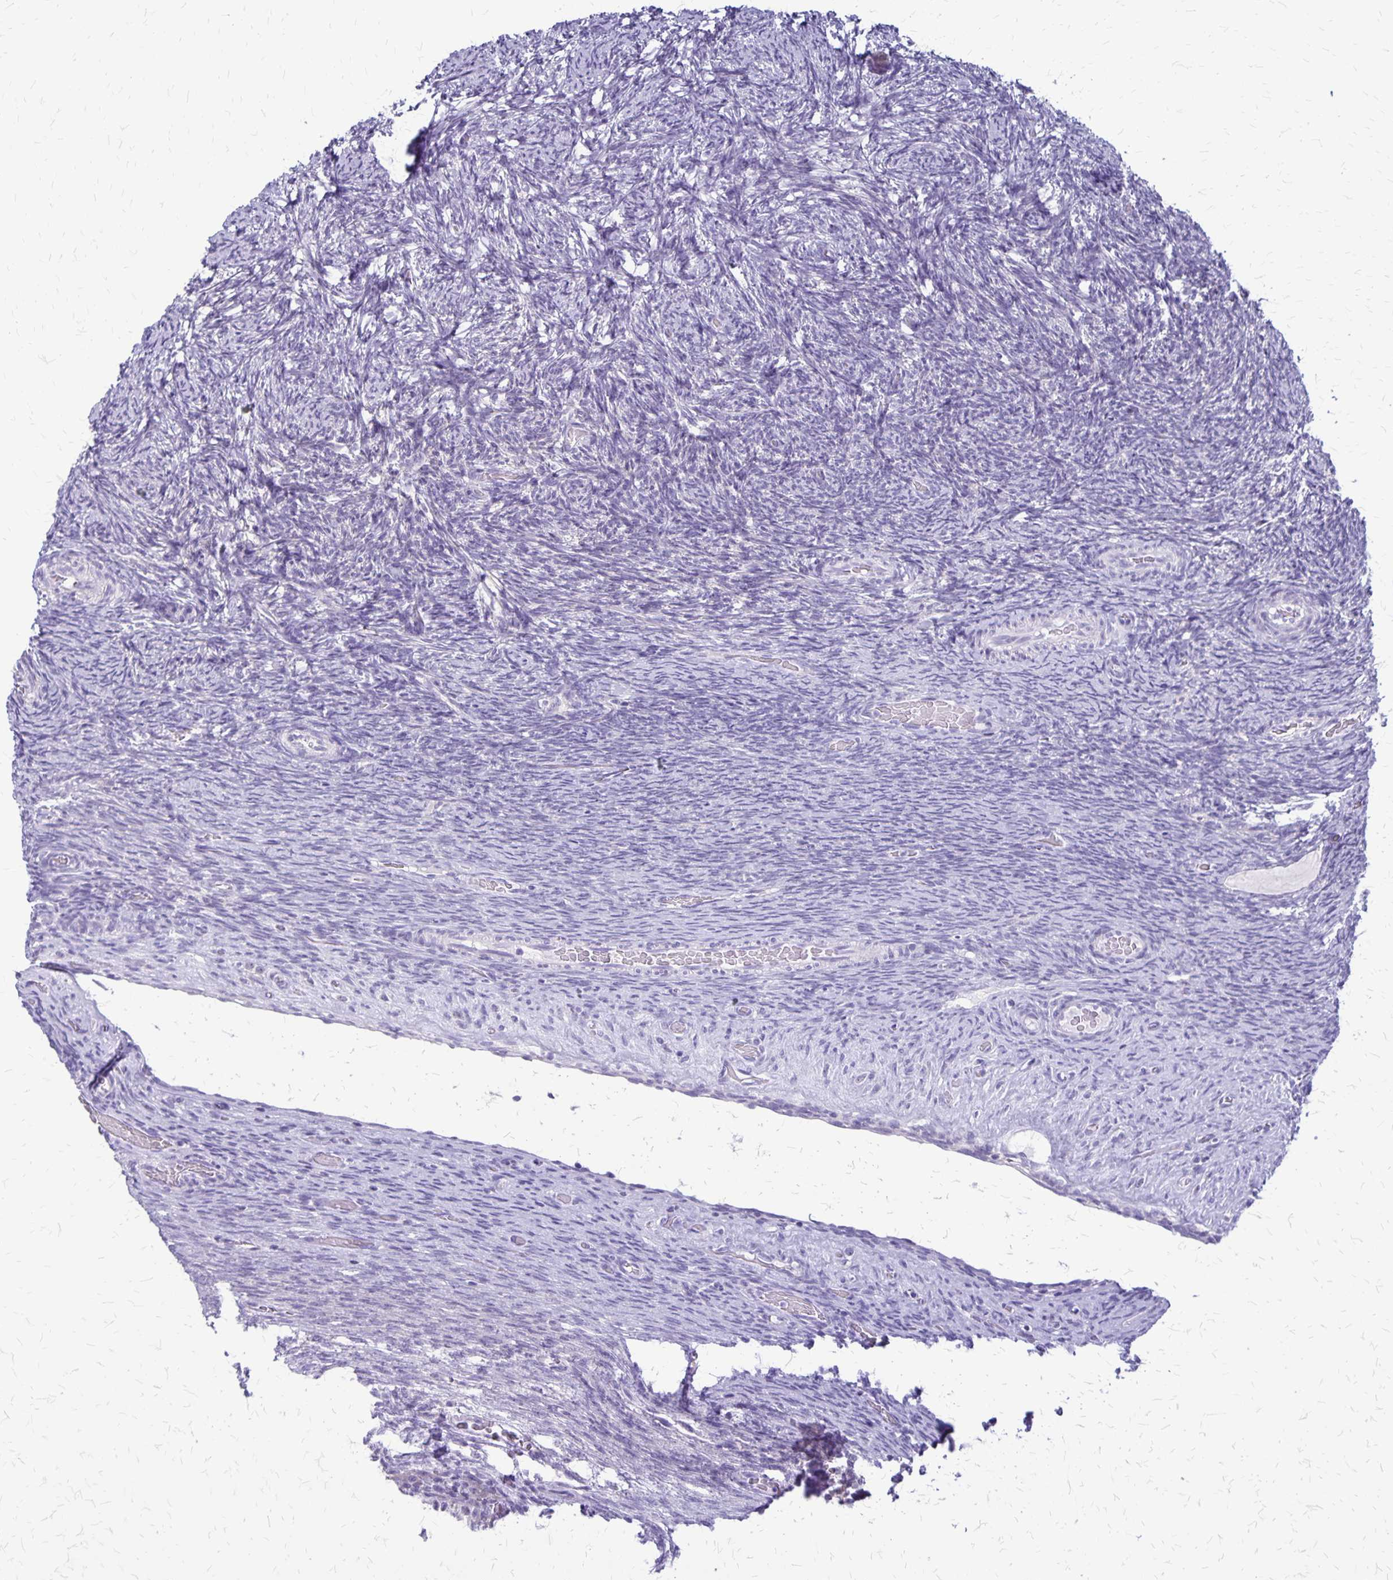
{"staining": {"intensity": "negative", "quantity": "none", "location": "none"}, "tissue": "ovary", "cell_type": "Ovarian stroma cells", "image_type": "normal", "snomed": [{"axis": "morphology", "description": "Normal tissue, NOS"}, {"axis": "topography", "description": "Ovary"}], "caption": "Protein analysis of normal ovary exhibits no significant expression in ovarian stroma cells. The staining was performed using DAB to visualize the protein expression in brown, while the nuclei were stained in blue with hematoxylin (Magnification: 20x).", "gene": "PLXNB3", "patient": {"sex": "female", "age": 34}}